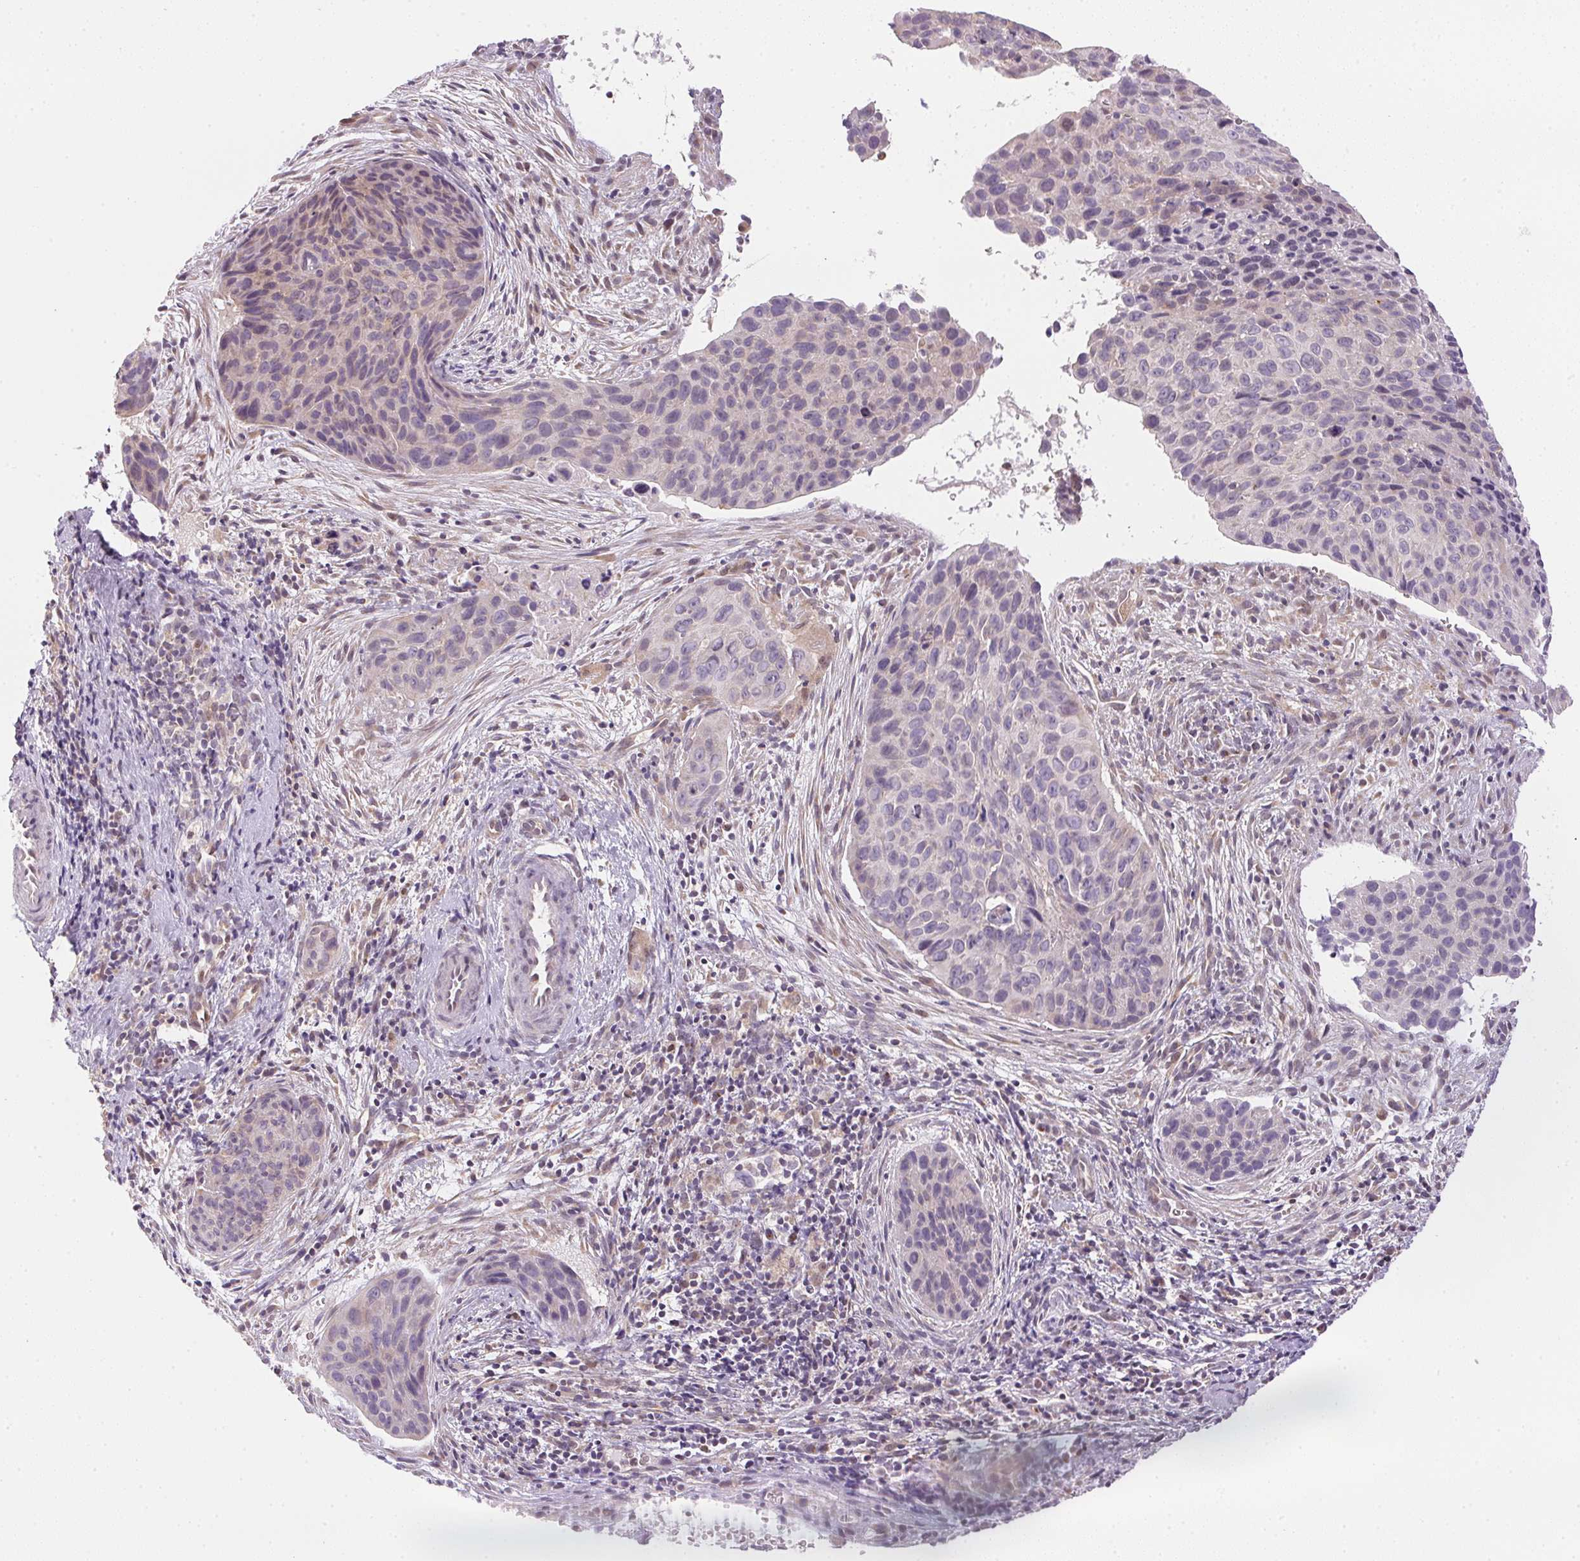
{"staining": {"intensity": "negative", "quantity": "none", "location": "none"}, "tissue": "cervical cancer", "cell_type": "Tumor cells", "image_type": "cancer", "snomed": [{"axis": "morphology", "description": "Squamous cell carcinoma, NOS"}, {"axis": "topography", "description": "Cervix"}], "caption": "DAB immunohistochemical staining of human cervical cancer (squamous cell carcinoma) reveals no significant expression in tumor cells.", "gene": "SC5D", "patient": {"sex": "female", "age": 35}}